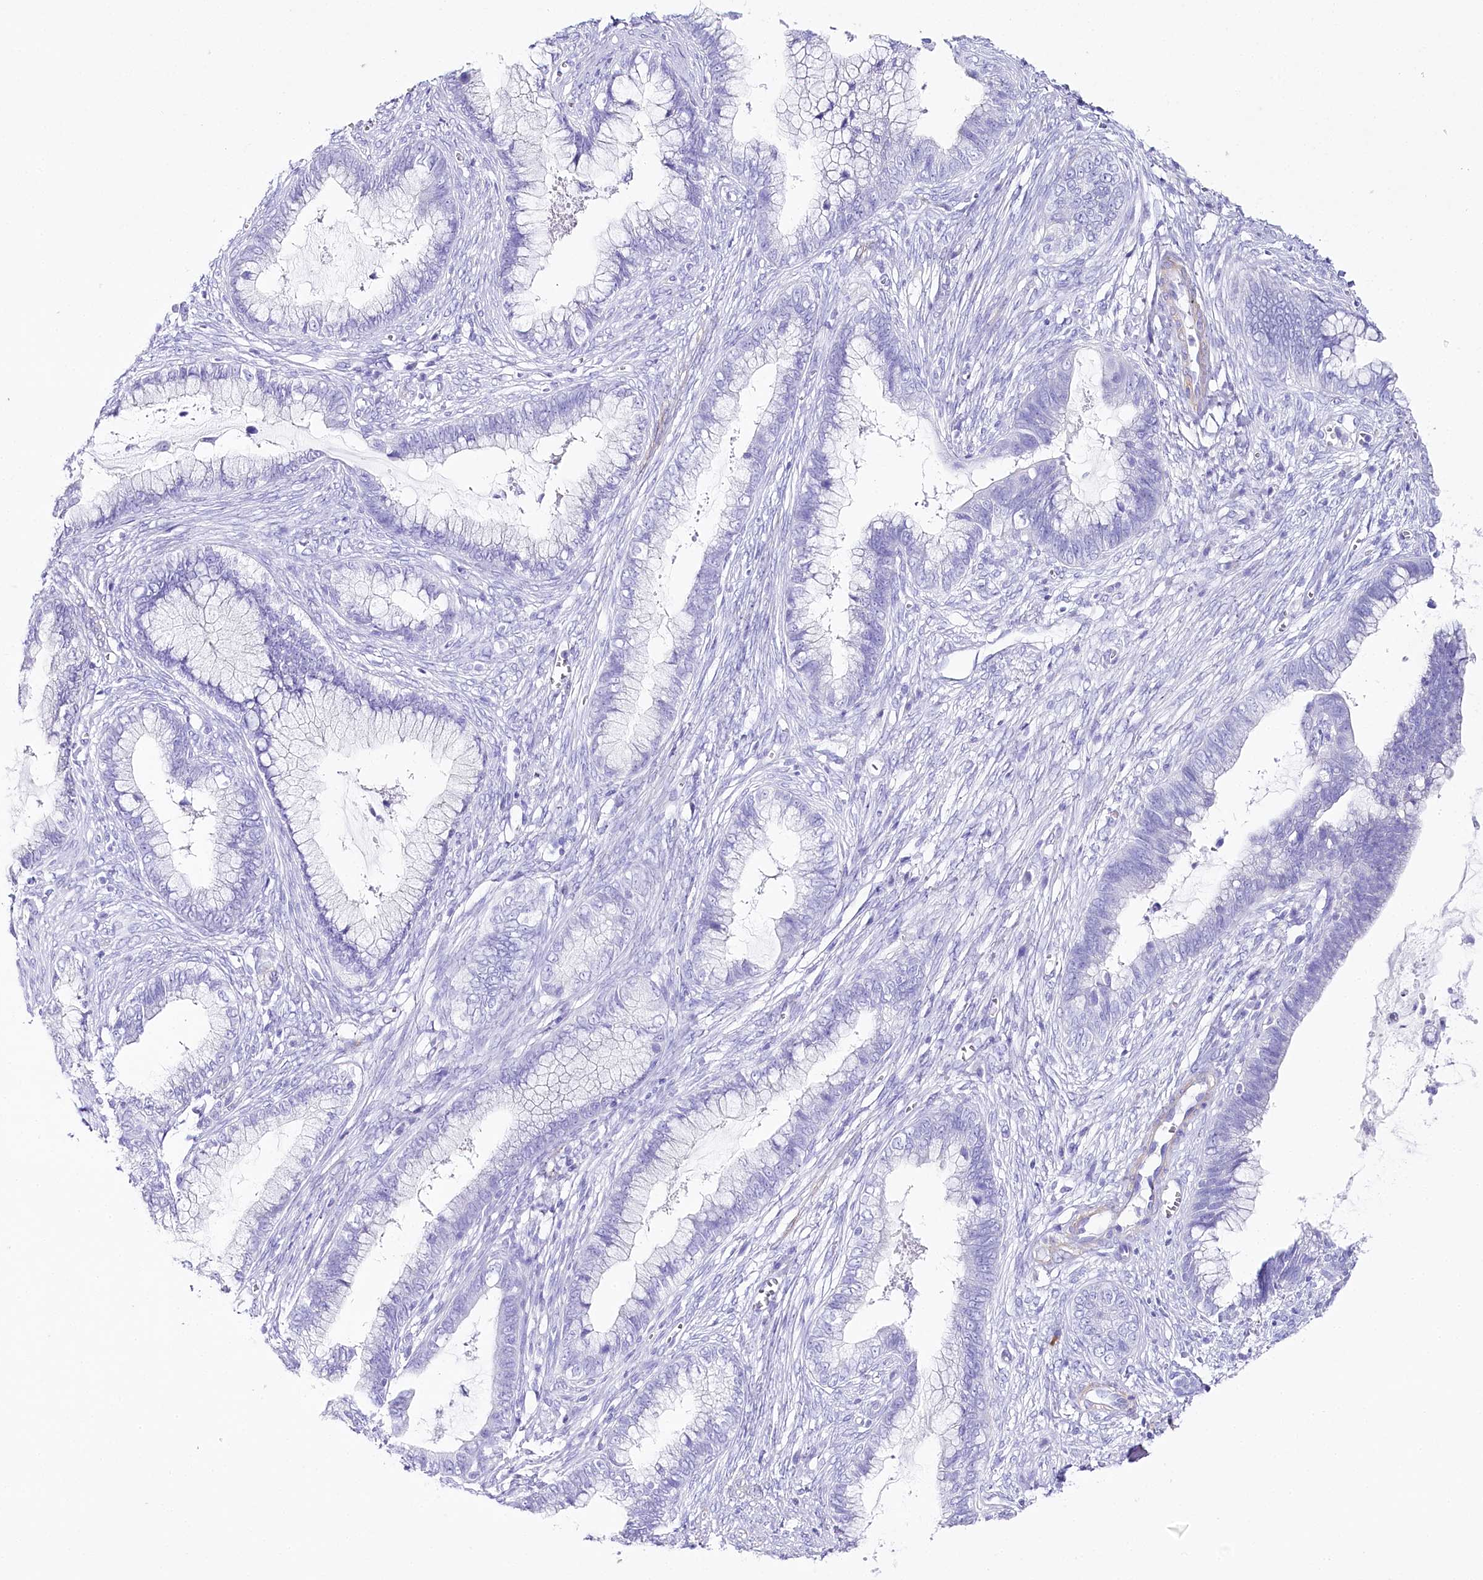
{"staining": {"intensity": "negative", "quantity": "none", "location": "none"}, "tissue": "cervical cancer", "cell_type": "Tumor cells", "image_type": "cancer", "snomed": [{"axis": "morphology", "description": "Adenocarcinoma, NOS"}, {"axis": "topography", "description": "Cervix"}], "caption": "High power microscopy photomicrograph of an IHC histopathology image of cervical cancer, revealing no significant staining in tumor cells.", "gene": "CSN3", "patient": {"sex": "female", "age": 44}}